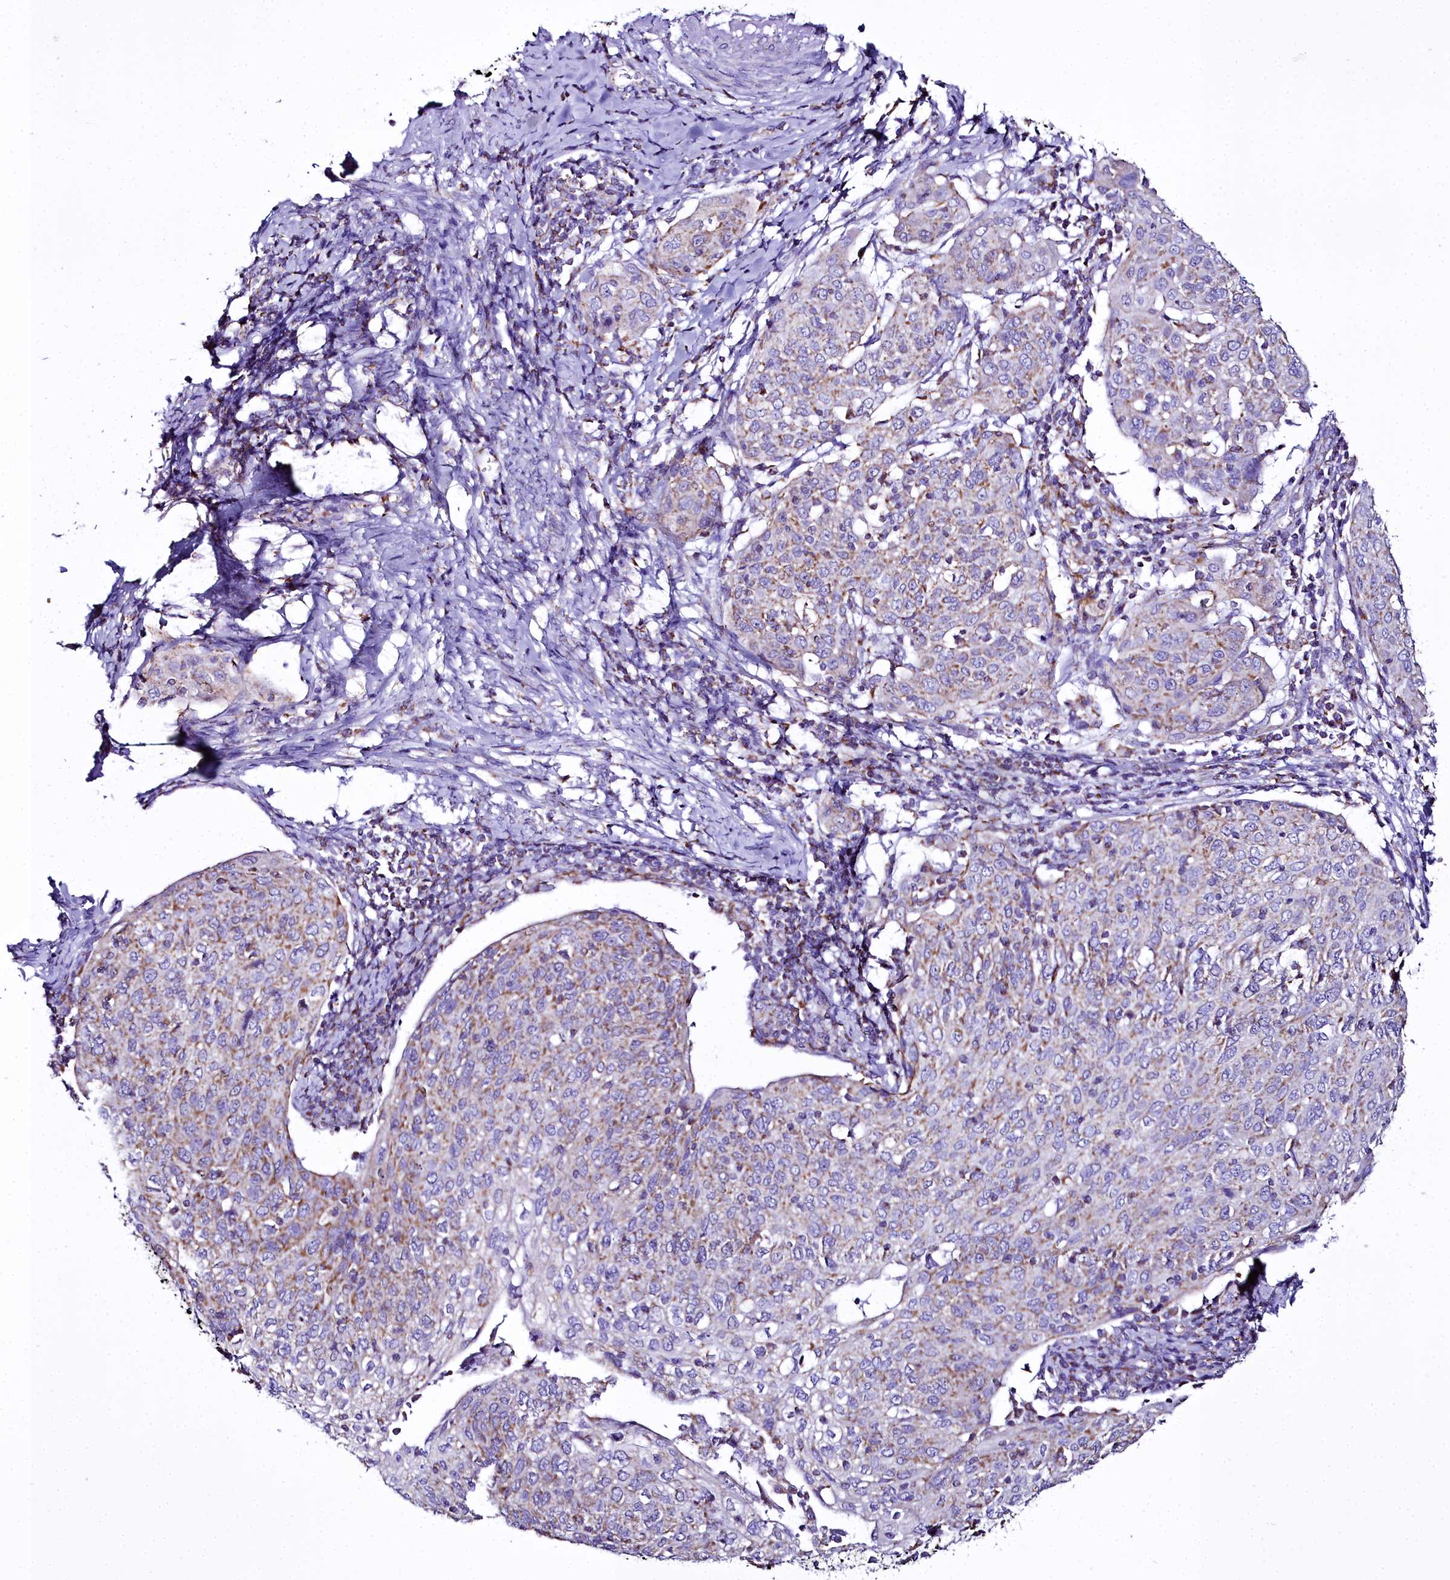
{"staining": {"intensity": "moderate", "quantity": "<25%", "location": "cytoplasmic/membranous"}, "tissue": "cervical cancer", "cell_type": "Tumor cells", "image_type": "cancer", "snomed": [{"axis": "morphology", "description": "Squamous cell carcinoma, NOS"}, {"axis": "topography", "description": "Cervix"}], "caption": "Immunohistochemistry micrograph of cervical squamous cell carcinoma stained for a protein (brown), which shows low levels of moderate cytoplasmic/membranous staining in approximately <25% of tumor cells.", "gene": "WDFY3", "patient": {"sex": "female", "age": 67}}